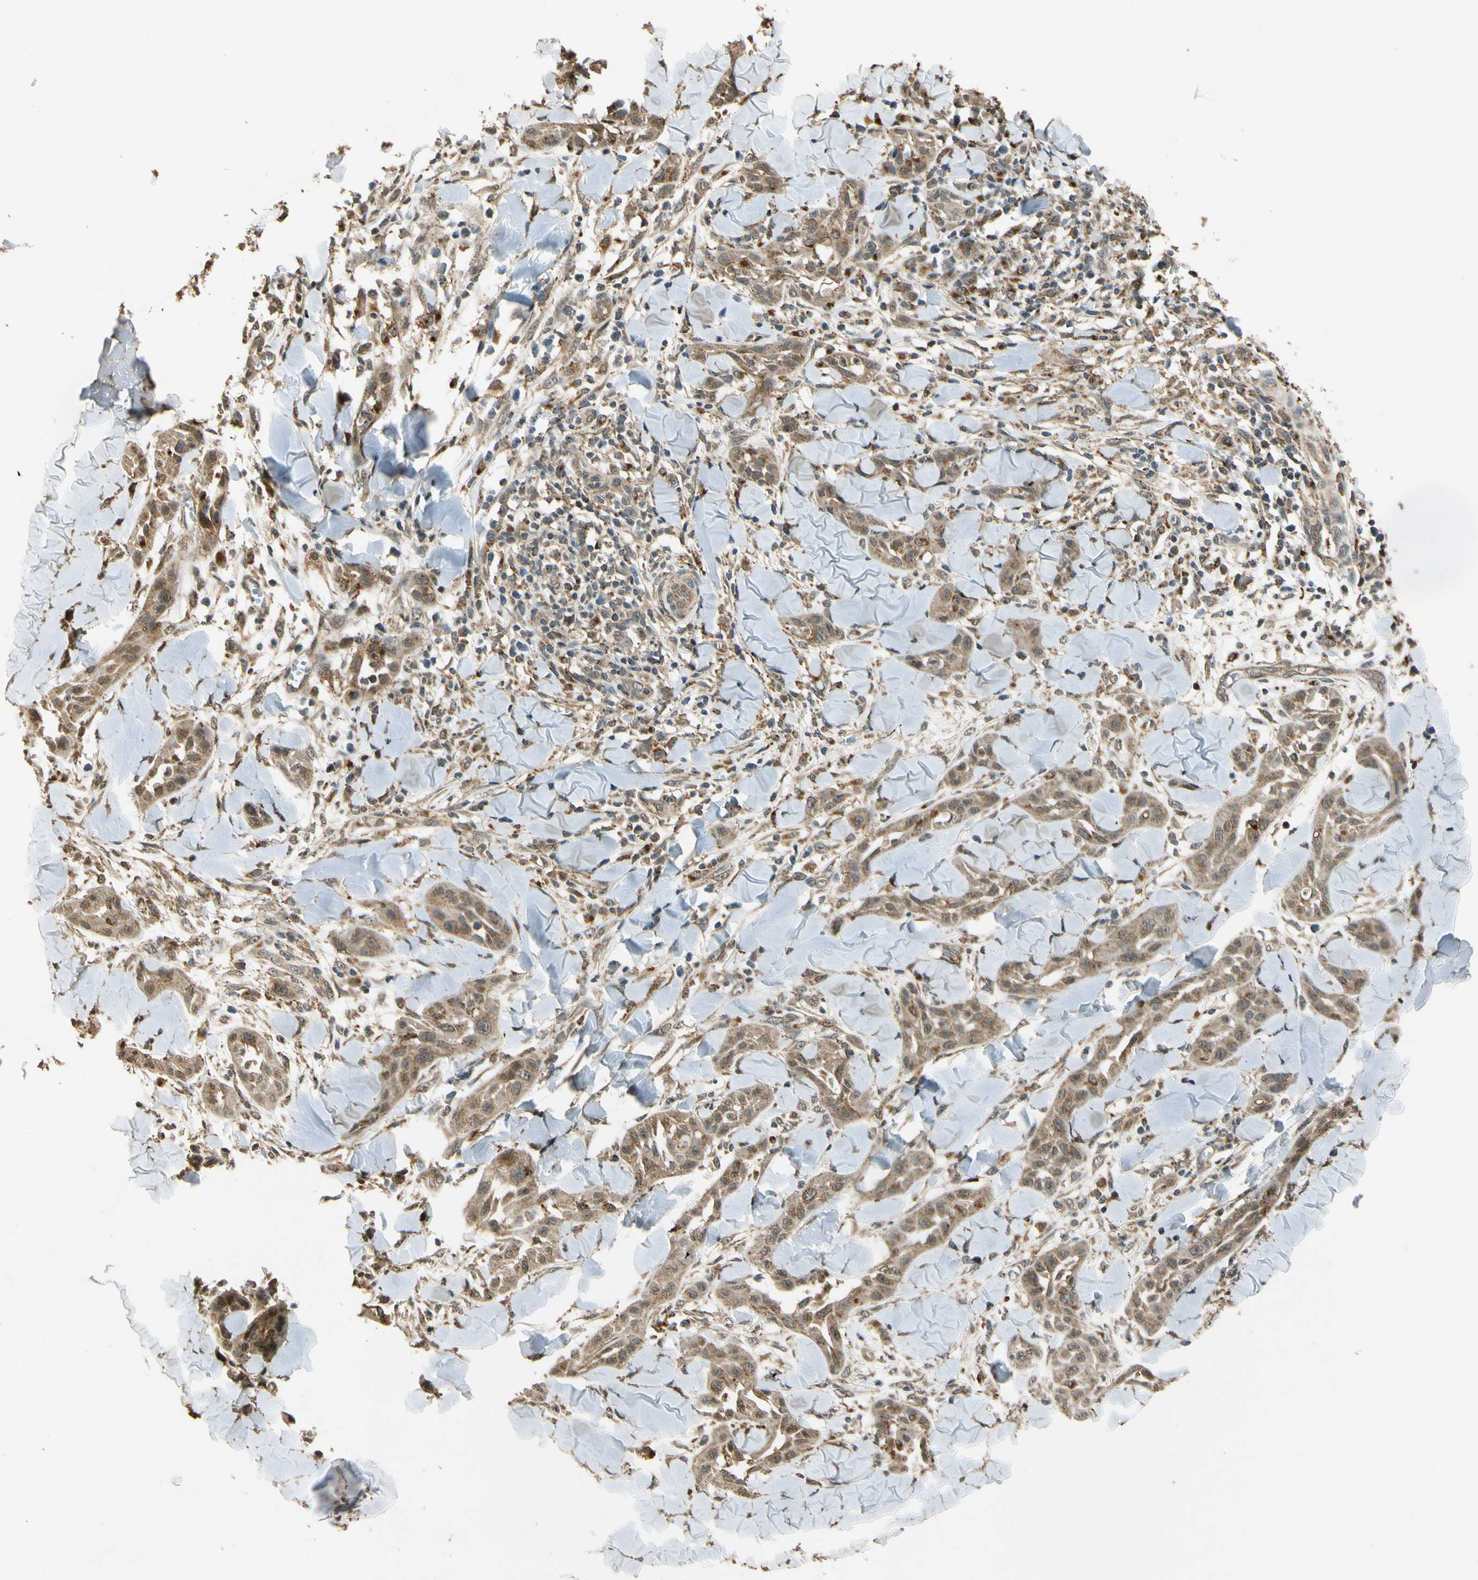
{"staining": {"intensity": "weak", "quantity": ">75%", "location": "cytoplasmic/membranous"}, "tissue": "skin cancer", "cell_type": "Tumor cells", "image_type": "cancer", "snomed": [{"axis": "morphology", "description": "Squamous cell carcinoma, NOS"}, {"axis": "topography", "description": "Skin"}], "caption": "IHC of human skin squamous cell carcinoma displays low levels of weak cytoplasmic/membranous expression in about >75% of tumor cells. (Stains: DAB (3,3'-diaminobenzidine) in brown, nuclei in blue, Microscopy: brightfield microscopy at high magnification).", "gene": "LAMTOR1", "patient": {"sex": "male", "age": 24}}